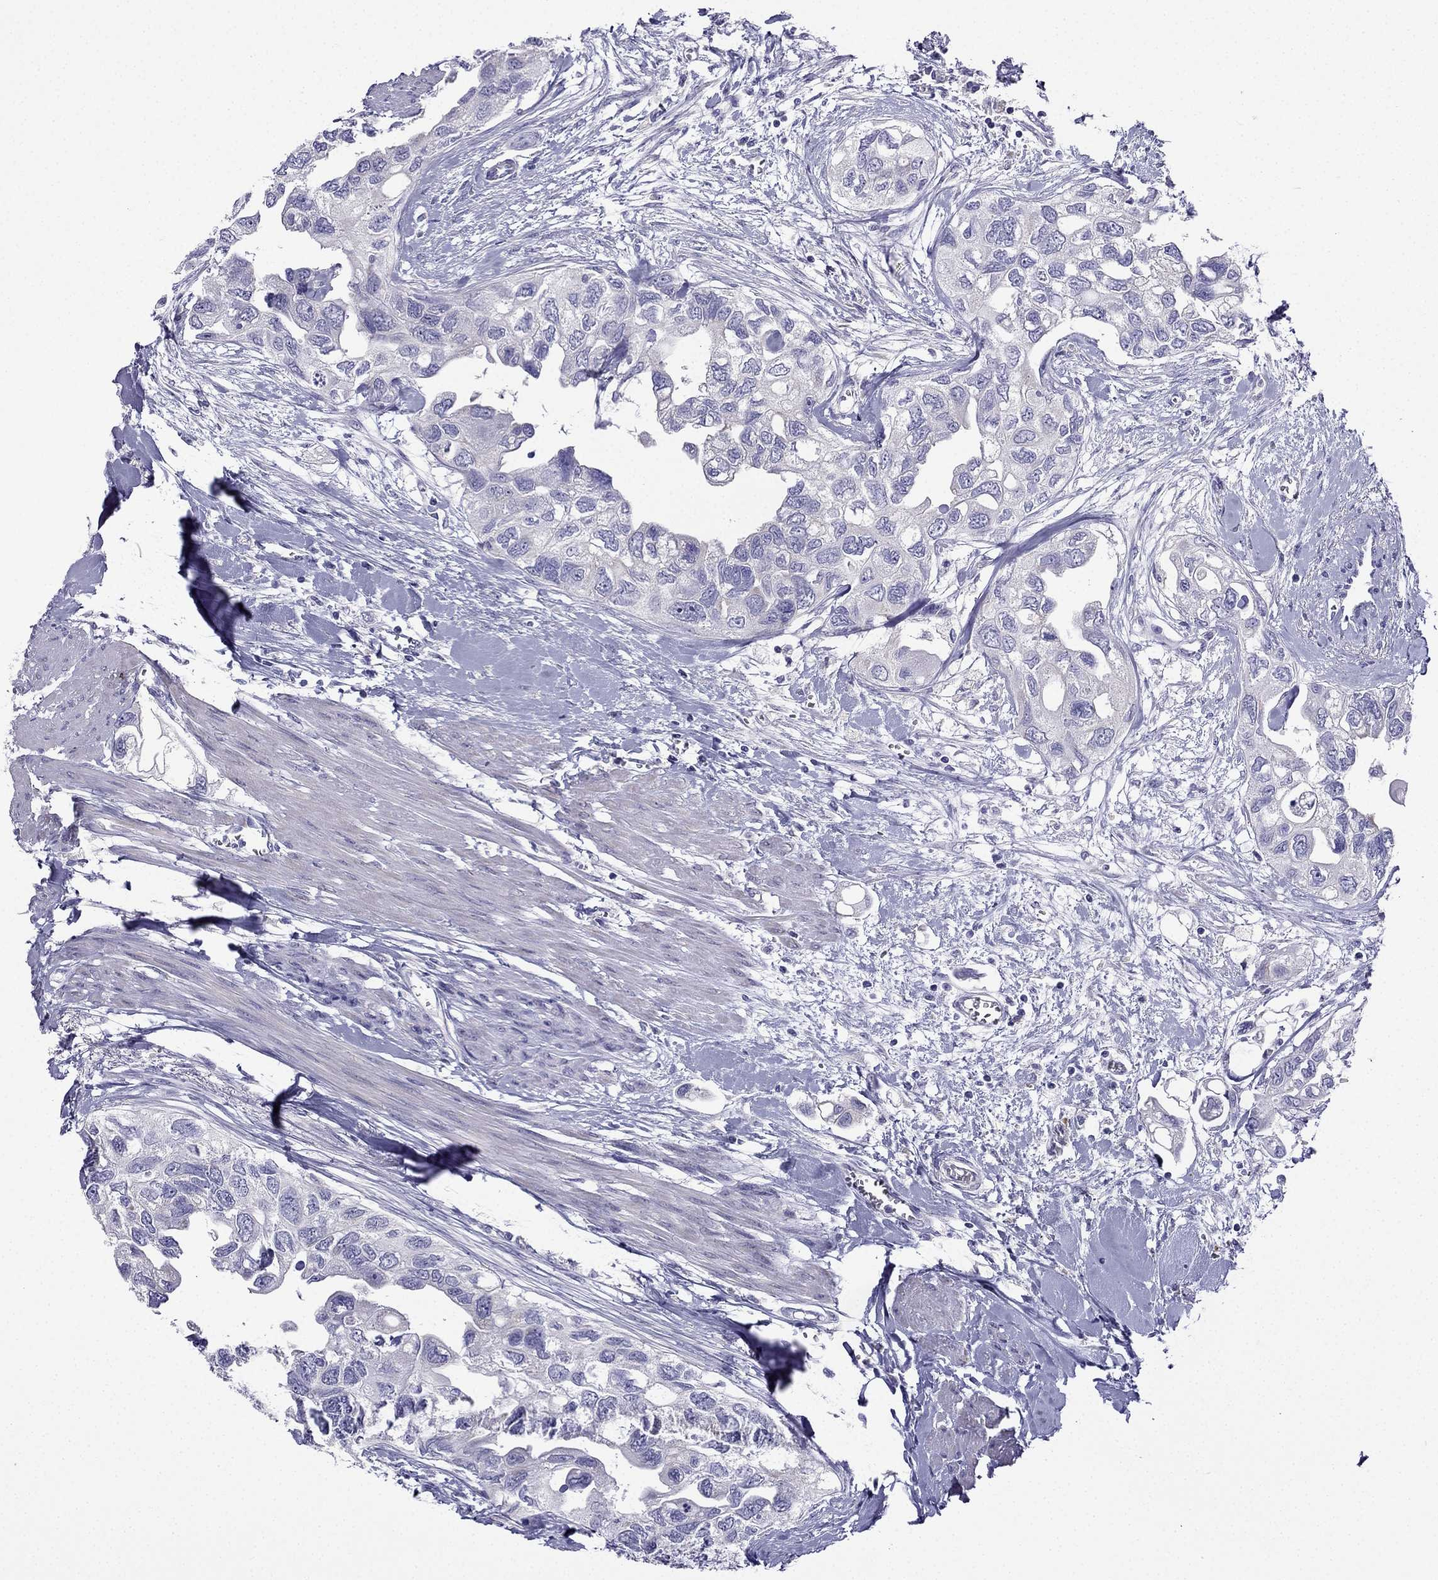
{"staining": {"intensity": "negative", "quantity": "none", "location": "none"}, "tissue": "urothelial cancer", "cell_type": "Tumor cells", "image_type": "cancer", "snomed": [{"axis": "morphology", "description": "Urothelial carcinoma, High grade"}, {"axis": "topography", "description": "Urinary bladder"}], "caption": "Micrograph shows no protein positivity in tumor cells of urothelial carcinoma (high-grade) tissue.", "gene": "KIF5A", "patient": {"sex": "male", "age": 59}}